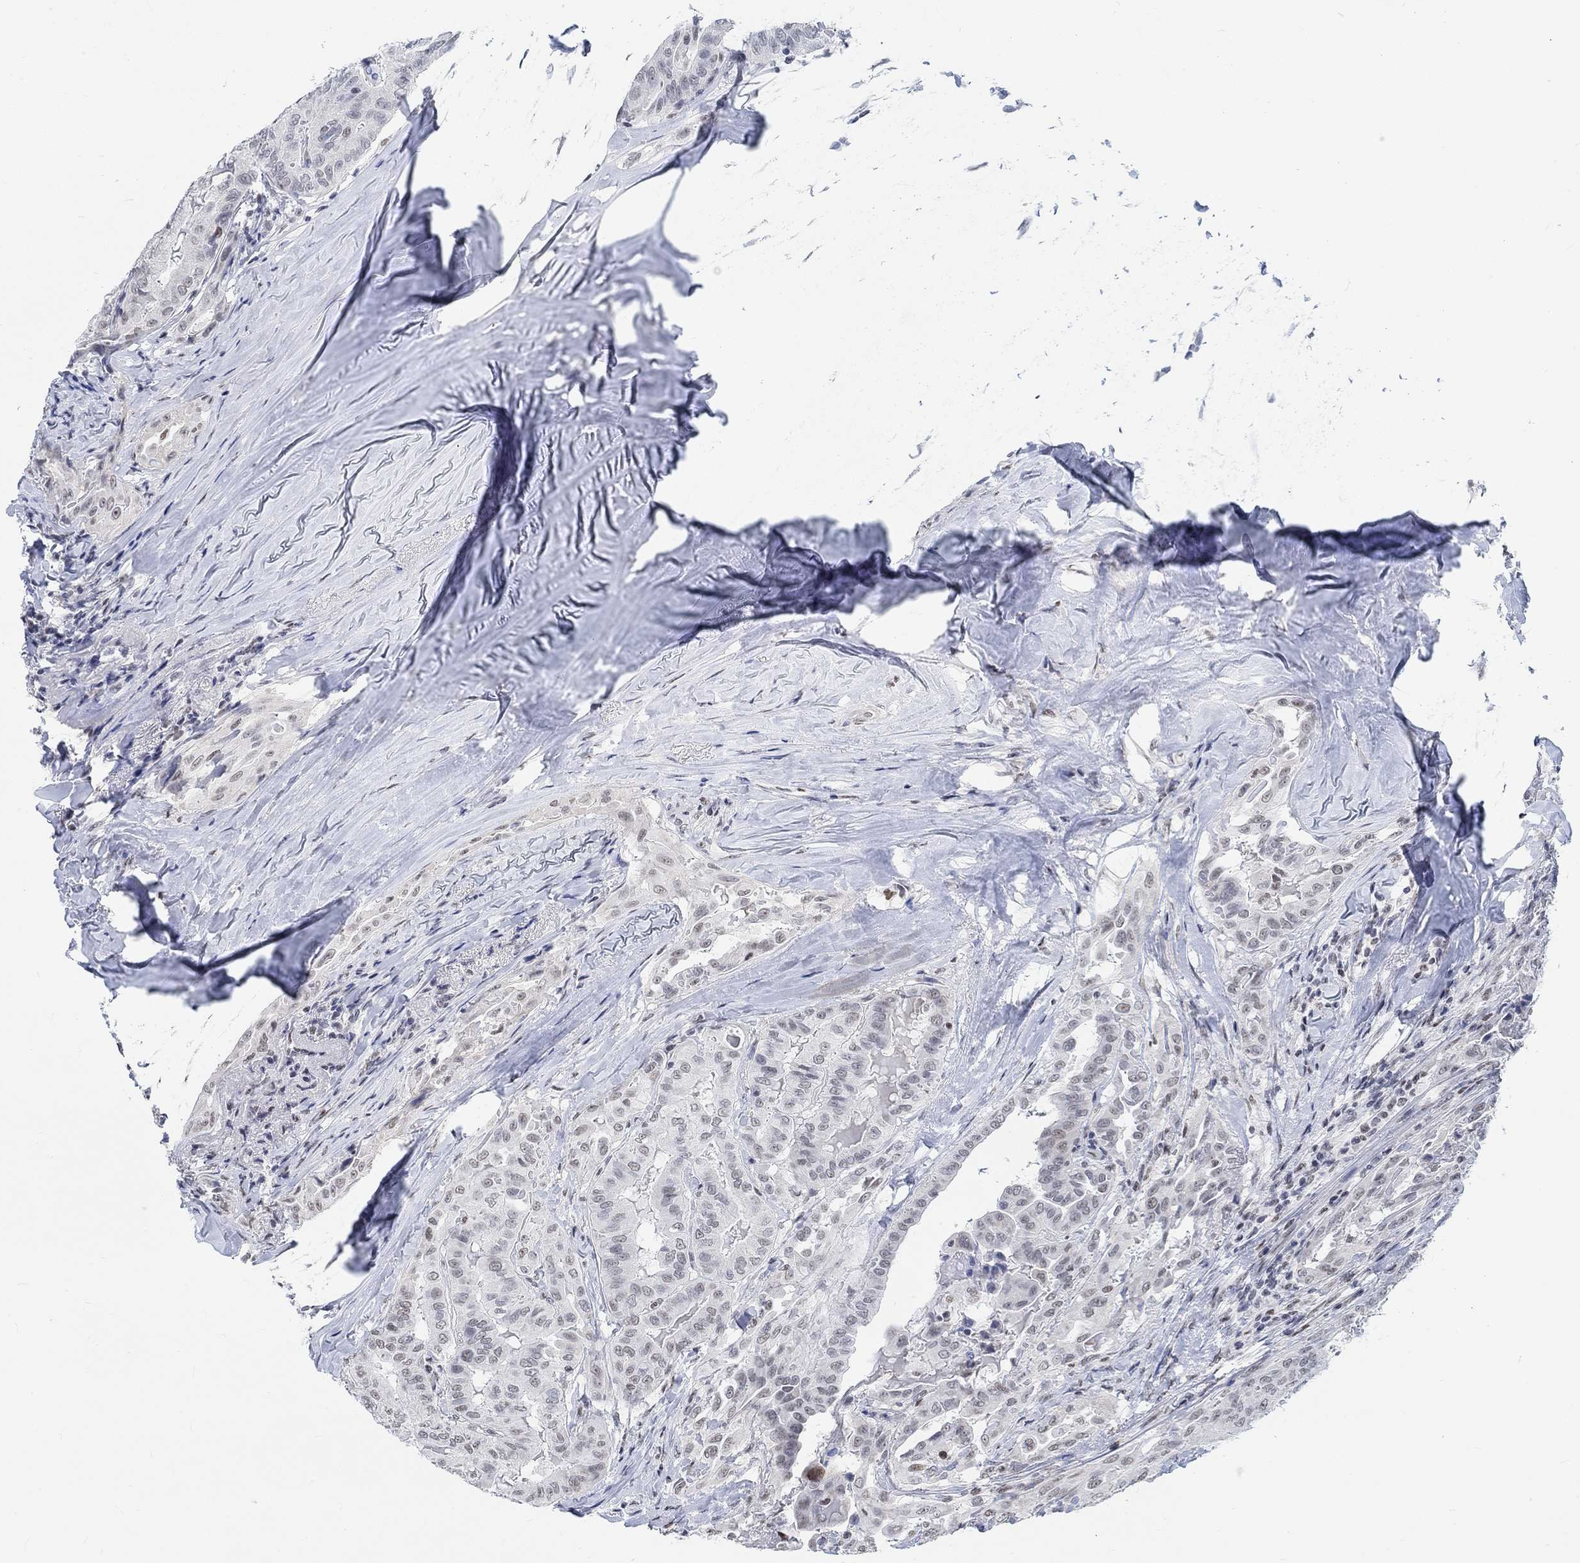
{"staining": {"intensity": "negative", "quantity": "none", "location": "none"}, "tissue": "thyroid cancer", "cell_type": "Tumor cells", "image_type": "cancer", "snomed": [{"axis": "morphology", "description": "Papillary adenocarcinoma, NOS"}, {"axis": "topography", "description": "Thyroid gland"}], "caption": "High magnification brightfield microscopy of thyroid cancer stained with DAB (3,3'-diaminobenzidine) (brown) and counterstained with hematoxylin (blue): tumor cells show no significant expression.", "gene": "KCNH8", "patient": {"sex": "female", "age": 68}}